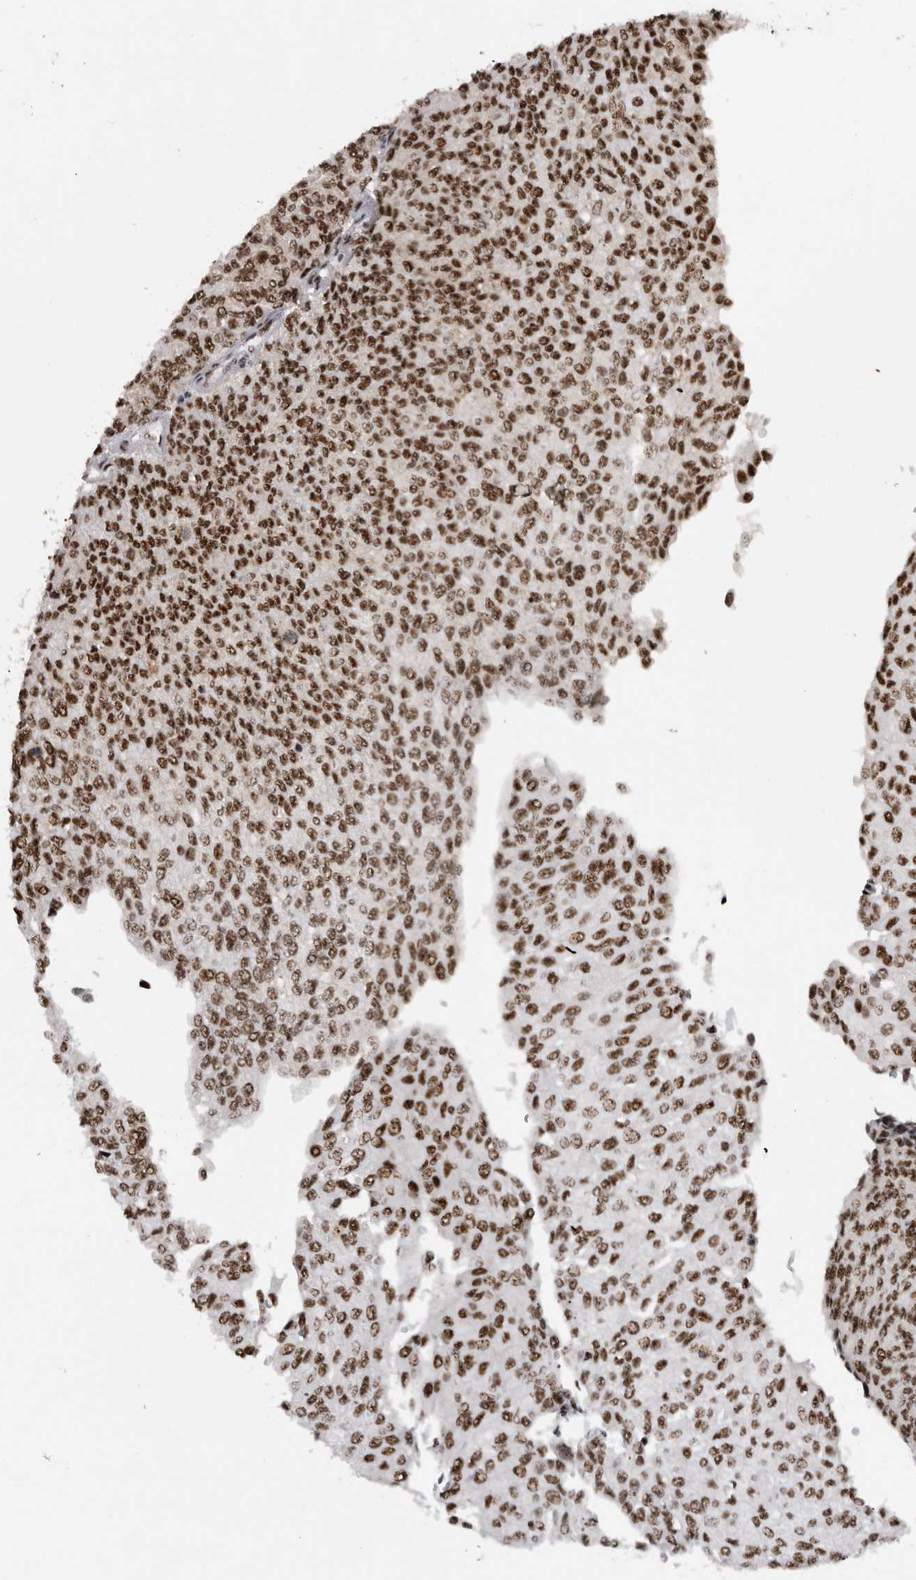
{"staining": {"intensity": "strong", "quantity": ">75%", "location": "nuclear"}, "tissue": "urothelial cancer", "cell_type": "Tumor cells", "image_type": "cancer", "snomed": [{"axis": "morphology", "description": "Urothelial carcinoma, Low grade"}, {"axis": "topography", "description": "Urinary bladder"}], "caption": "Urothelial cancer stained for a protein (brown) shows strong nuclear positive expression in approximately >75% of tumor cells.", "gene": "CDK11A", "patient": {"sex": "female", "age": 79}}